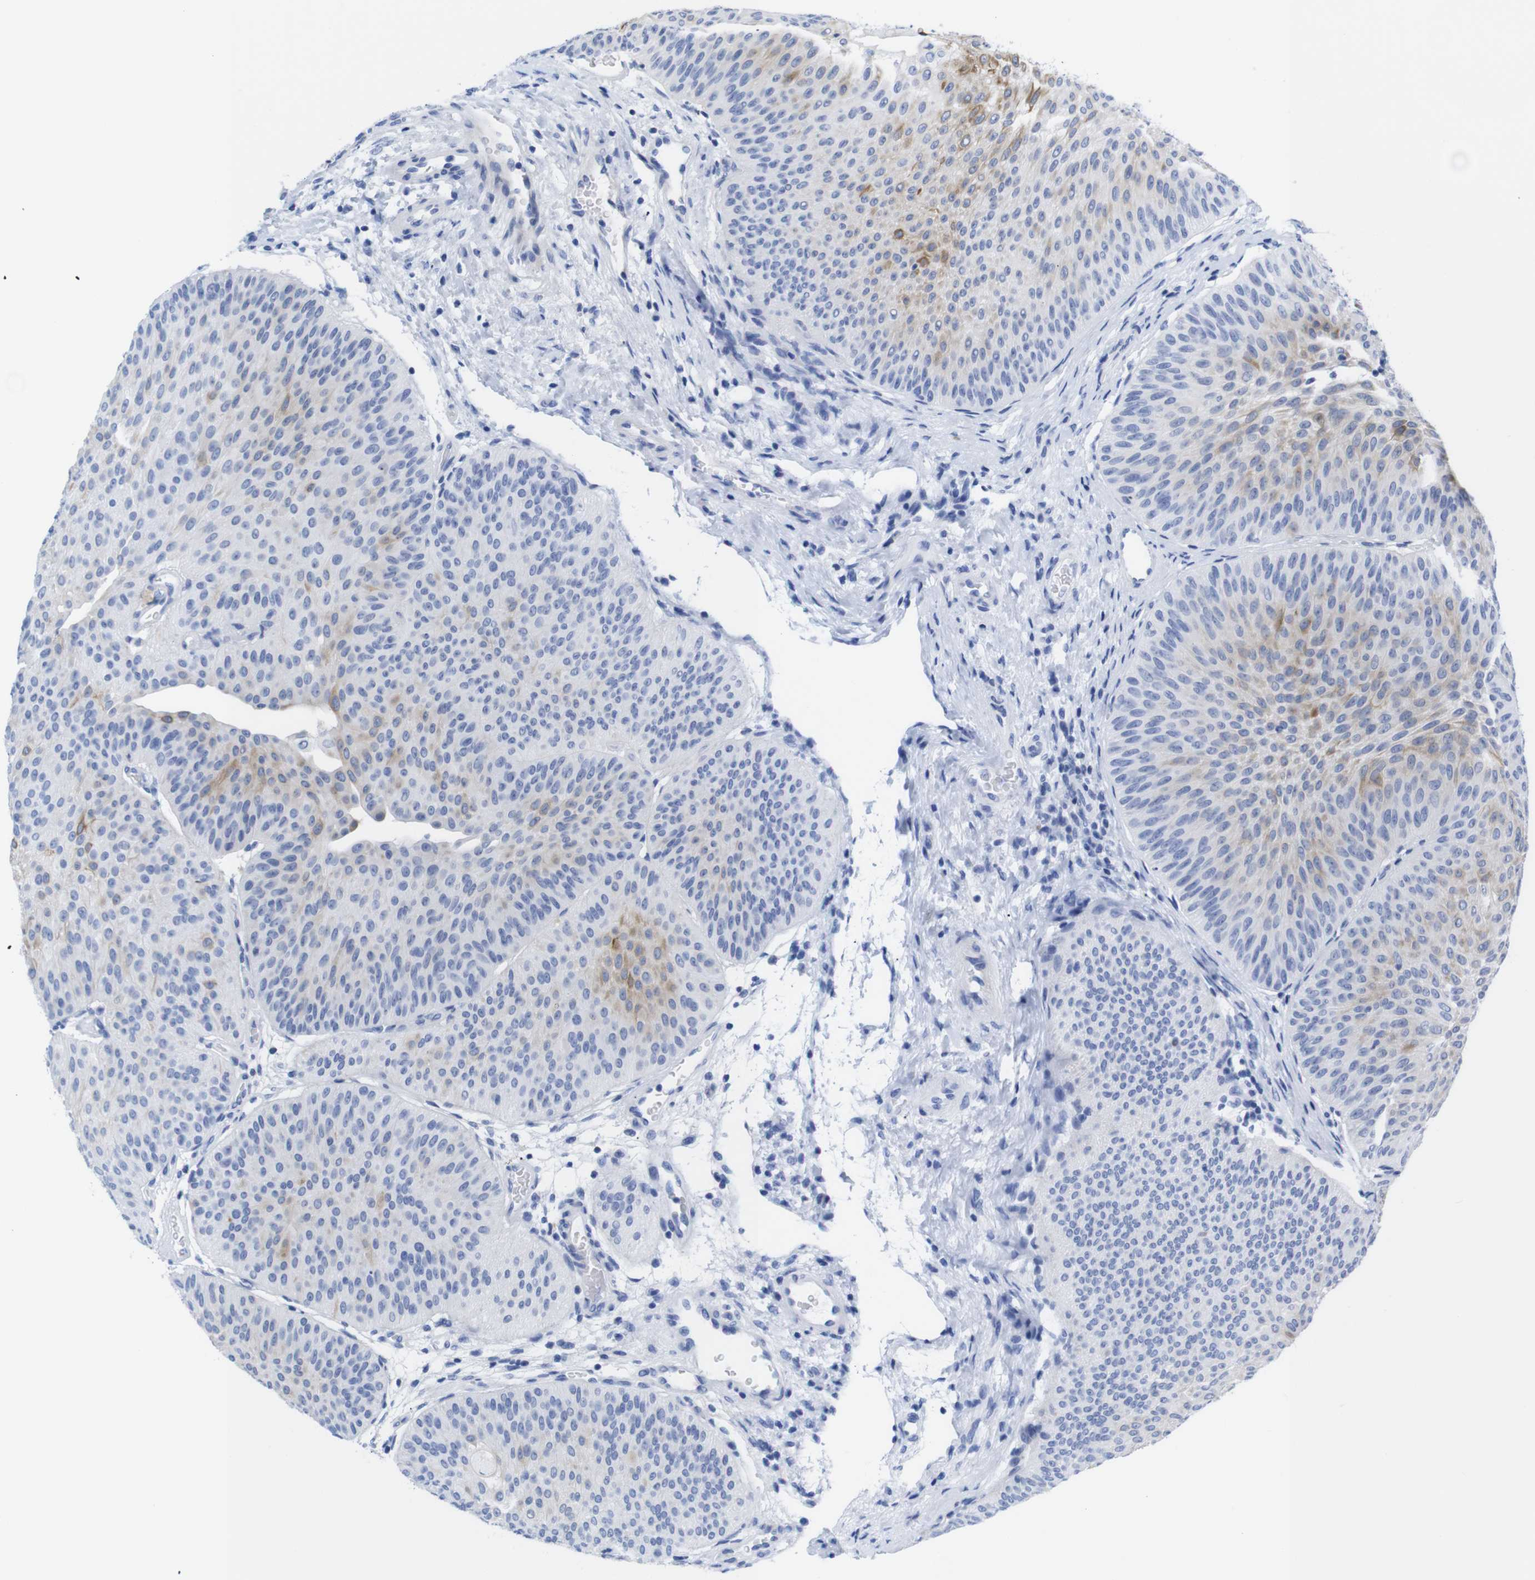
{"staining": {"intensity": "moderate", "quantity": "25%-75%", "location": "cytoplasmic/membranous"}, "tissue": "urothelial cancer", "cell_type": "Tumor cells", "image_type": "cancer", "snomed": [{"axis": "morphology", "description": "Urothelial carcinoma, Low grade"}, {"axis": "topography", "description": "Urinary bladder"}], "caption": "Immunohistochemical staining of human urothelial cancer shows medium levels of moderate cytoplasmic/membranous staining in about 25%-75% of tumor cells.", "gene": "LRRC55", "patient": {"sex": "female", "age": 60}}